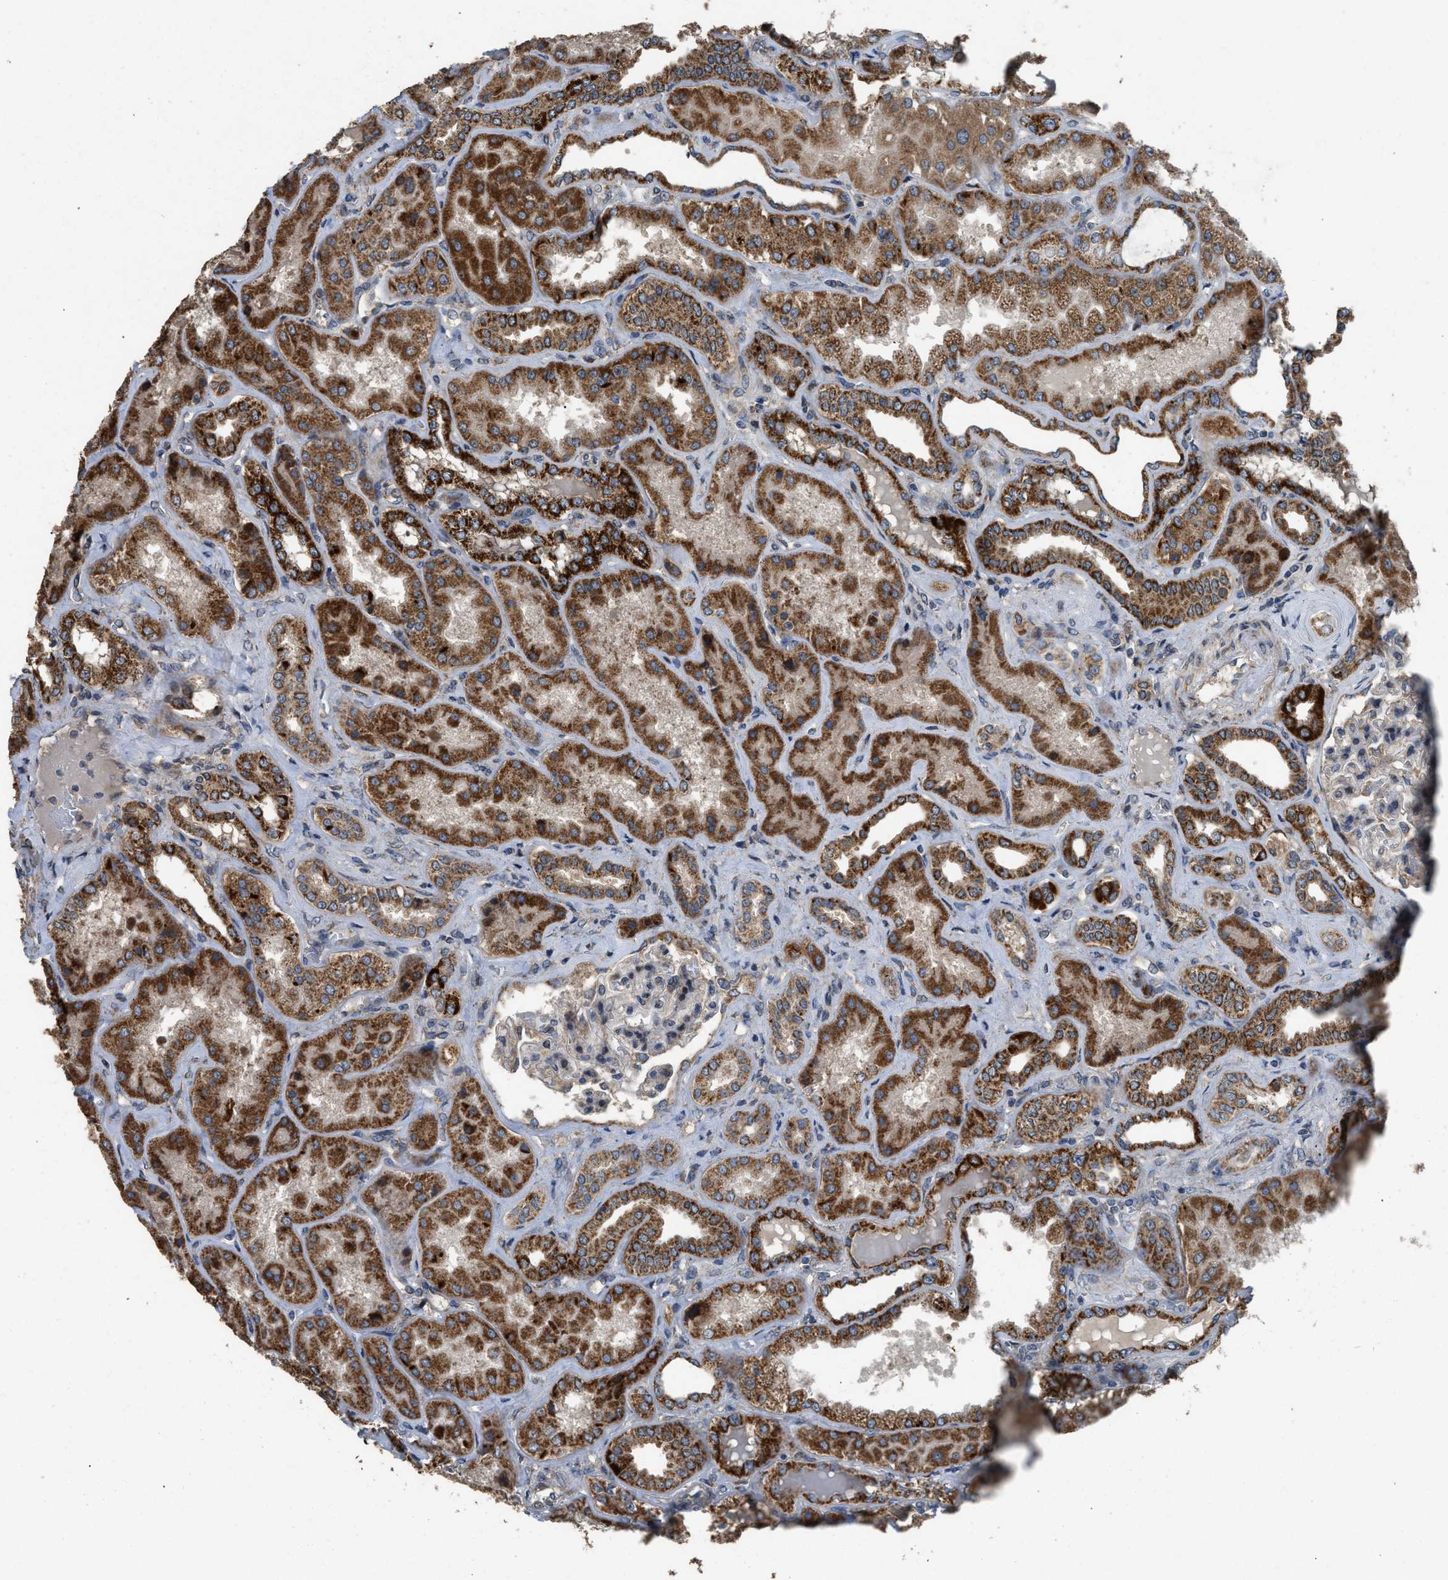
{"staining": {"intensity": "weak", "quantity": "<25%", "location": "cytoplasmic/membranous"}, "tissue": "kidney", "cell_type": "Cells in glomeruli", "image_type": "normal", "snomed": [{"axis": "morphology", "description": "Normal tissue, NOS"}, {"axis": "topography", "description": "Kidney"}], "caption": "Cells in glomeruli are negative for protein expression in unremarkable human kidney. (DAB (3,3'-diaminobenzidine) immunohistochemistry with hematoxylin counter stain).", "gene": "TMEM150A", "patient": {"sex": "female", "age": 56}}